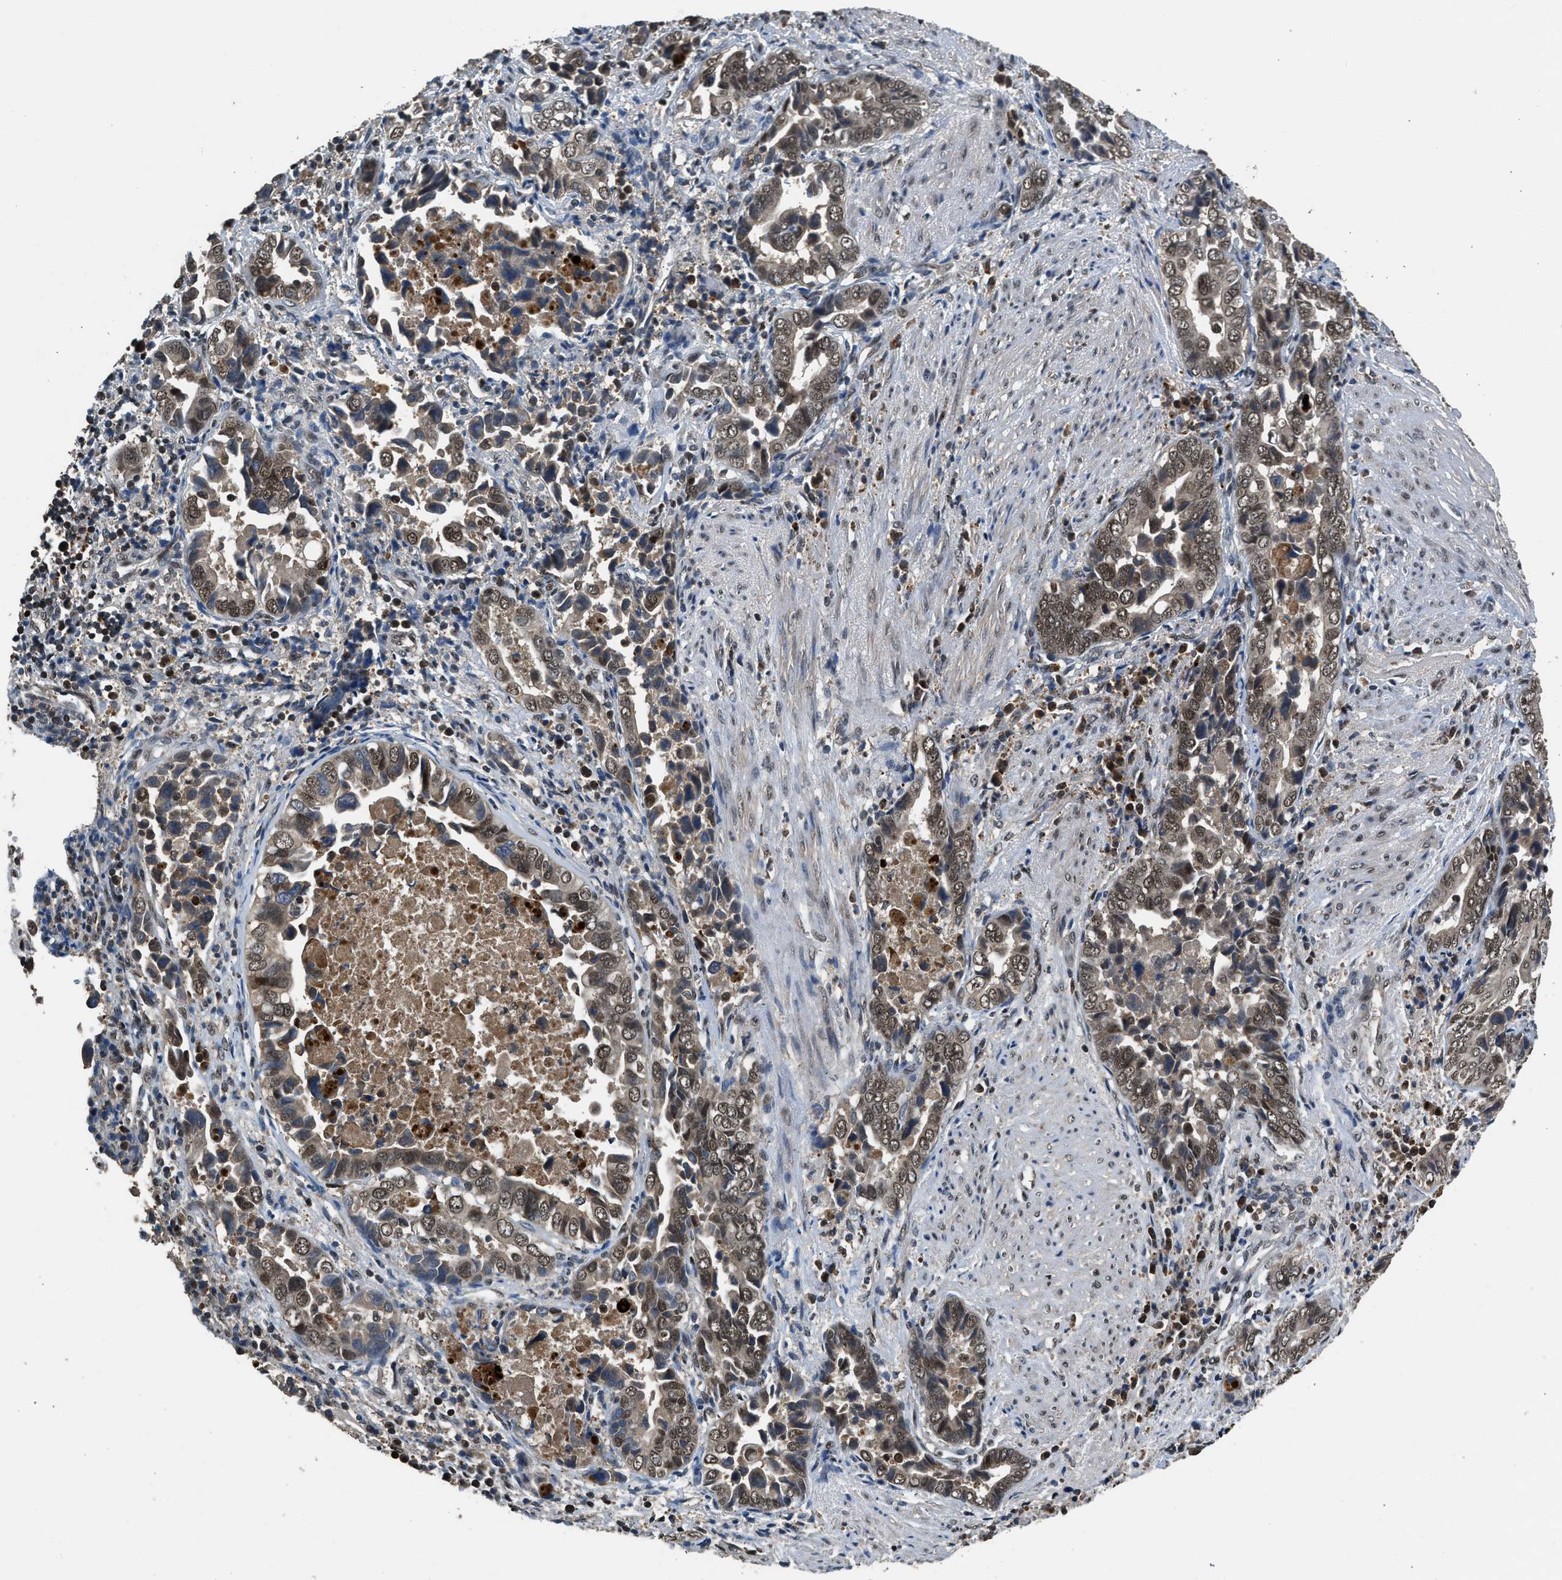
{"staining": {"intensity": "weak", "quantity": ">75%", "location": "cytoplasmic/membranous,nuclear"}, "tissue": "liver cancer", "cell_type": "Tumor cells", "image_type": "cancer", "snomed": [{"axis": "morphology", "description": "Cholangiocarcinoma"}, {"axis": "topography", "description": "Liver"}], "caption": "Immunohistochemistry (DAB) staining of human liver cholangiocarcinoma shows weak cytoplasmic/membranous and nuclear protein expression in about >75% of tumor cells.", "gene": "SLC15A4", "patient": {"sex": "female", "age": 79}}